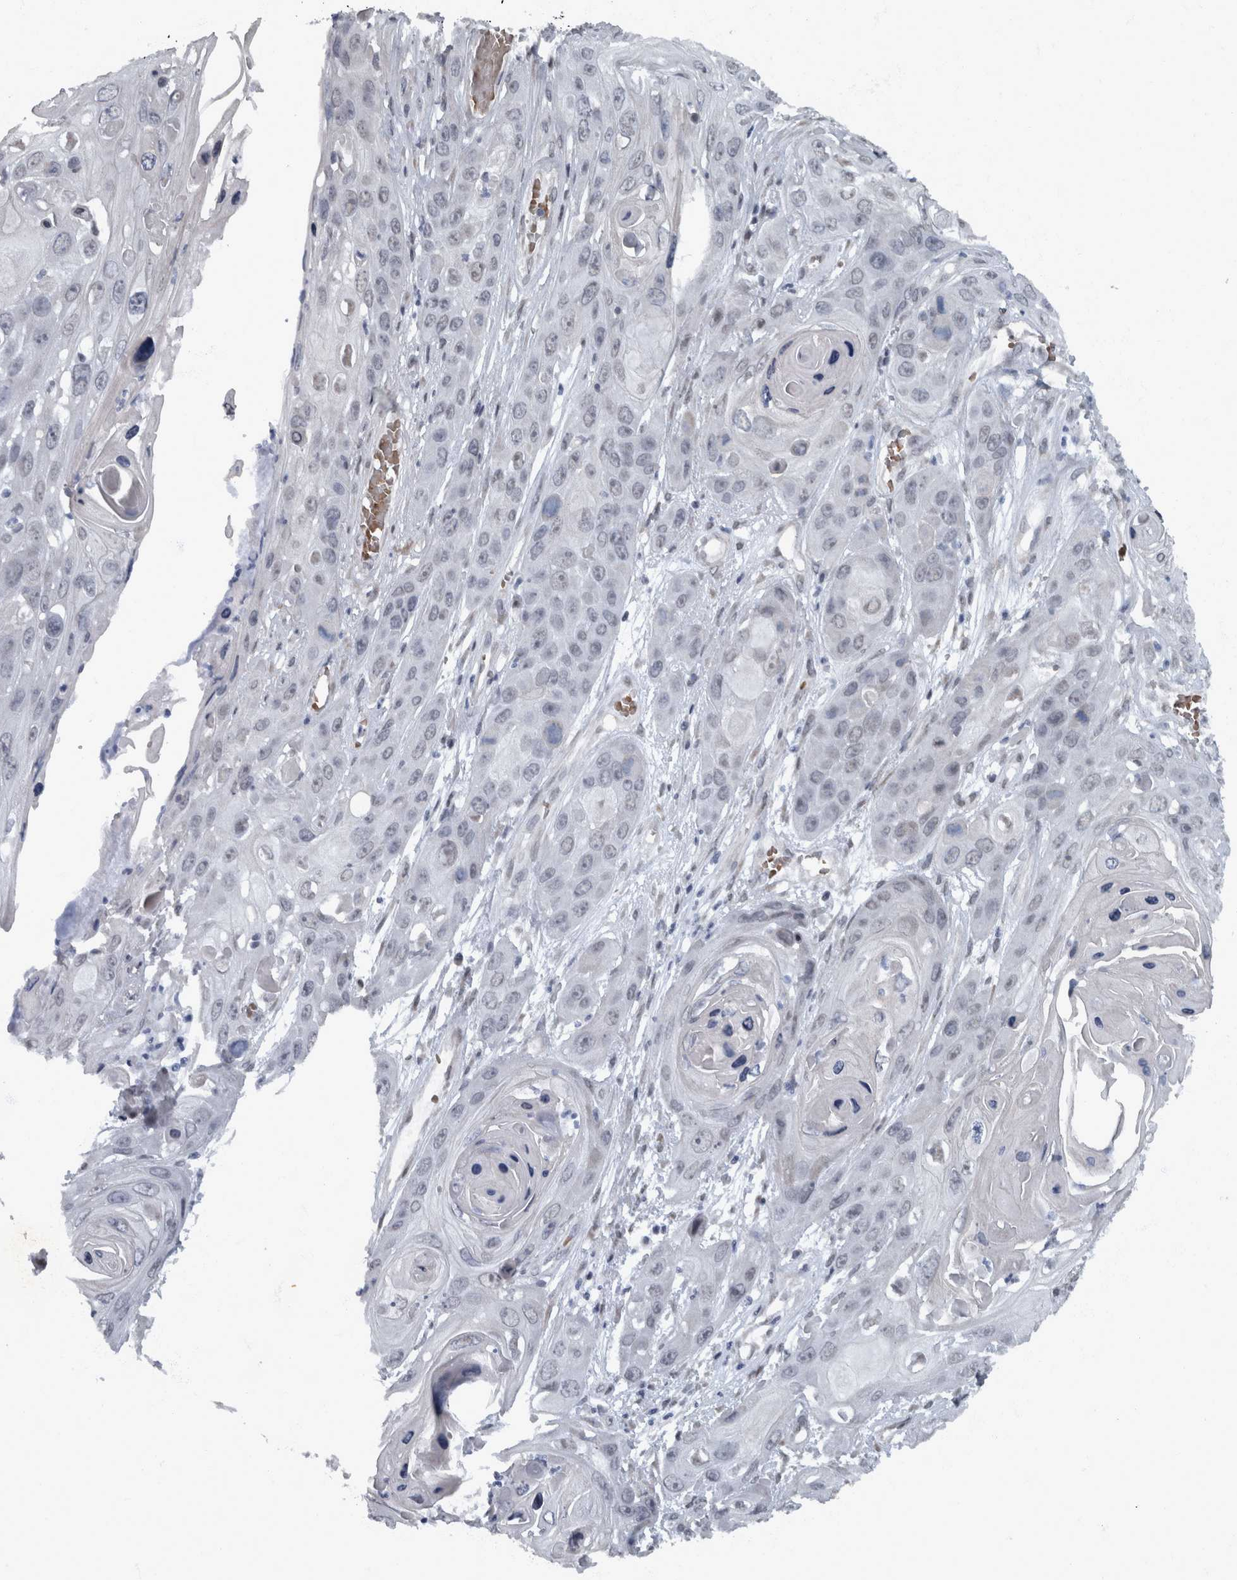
{"staining": {"intensity": "negative", "quantity": "none", "location": "none"}, "tissue": "skin cancer", "cell_type": "Tumor cells", "image_type": "cancer", "snomed": [{"axis": "morphology", "description": "Squamous cell carcinoma, NOS"}, {"axis": "topography", "description": "Skin"}], "caption": "Human skin cancer (squamous cell carcinoma) stained for a protein using immunohistochemistry demonstrates no staining in tumor cells.", "gene": "WDR33", "patient": {"sex": "male", "age": 55}}